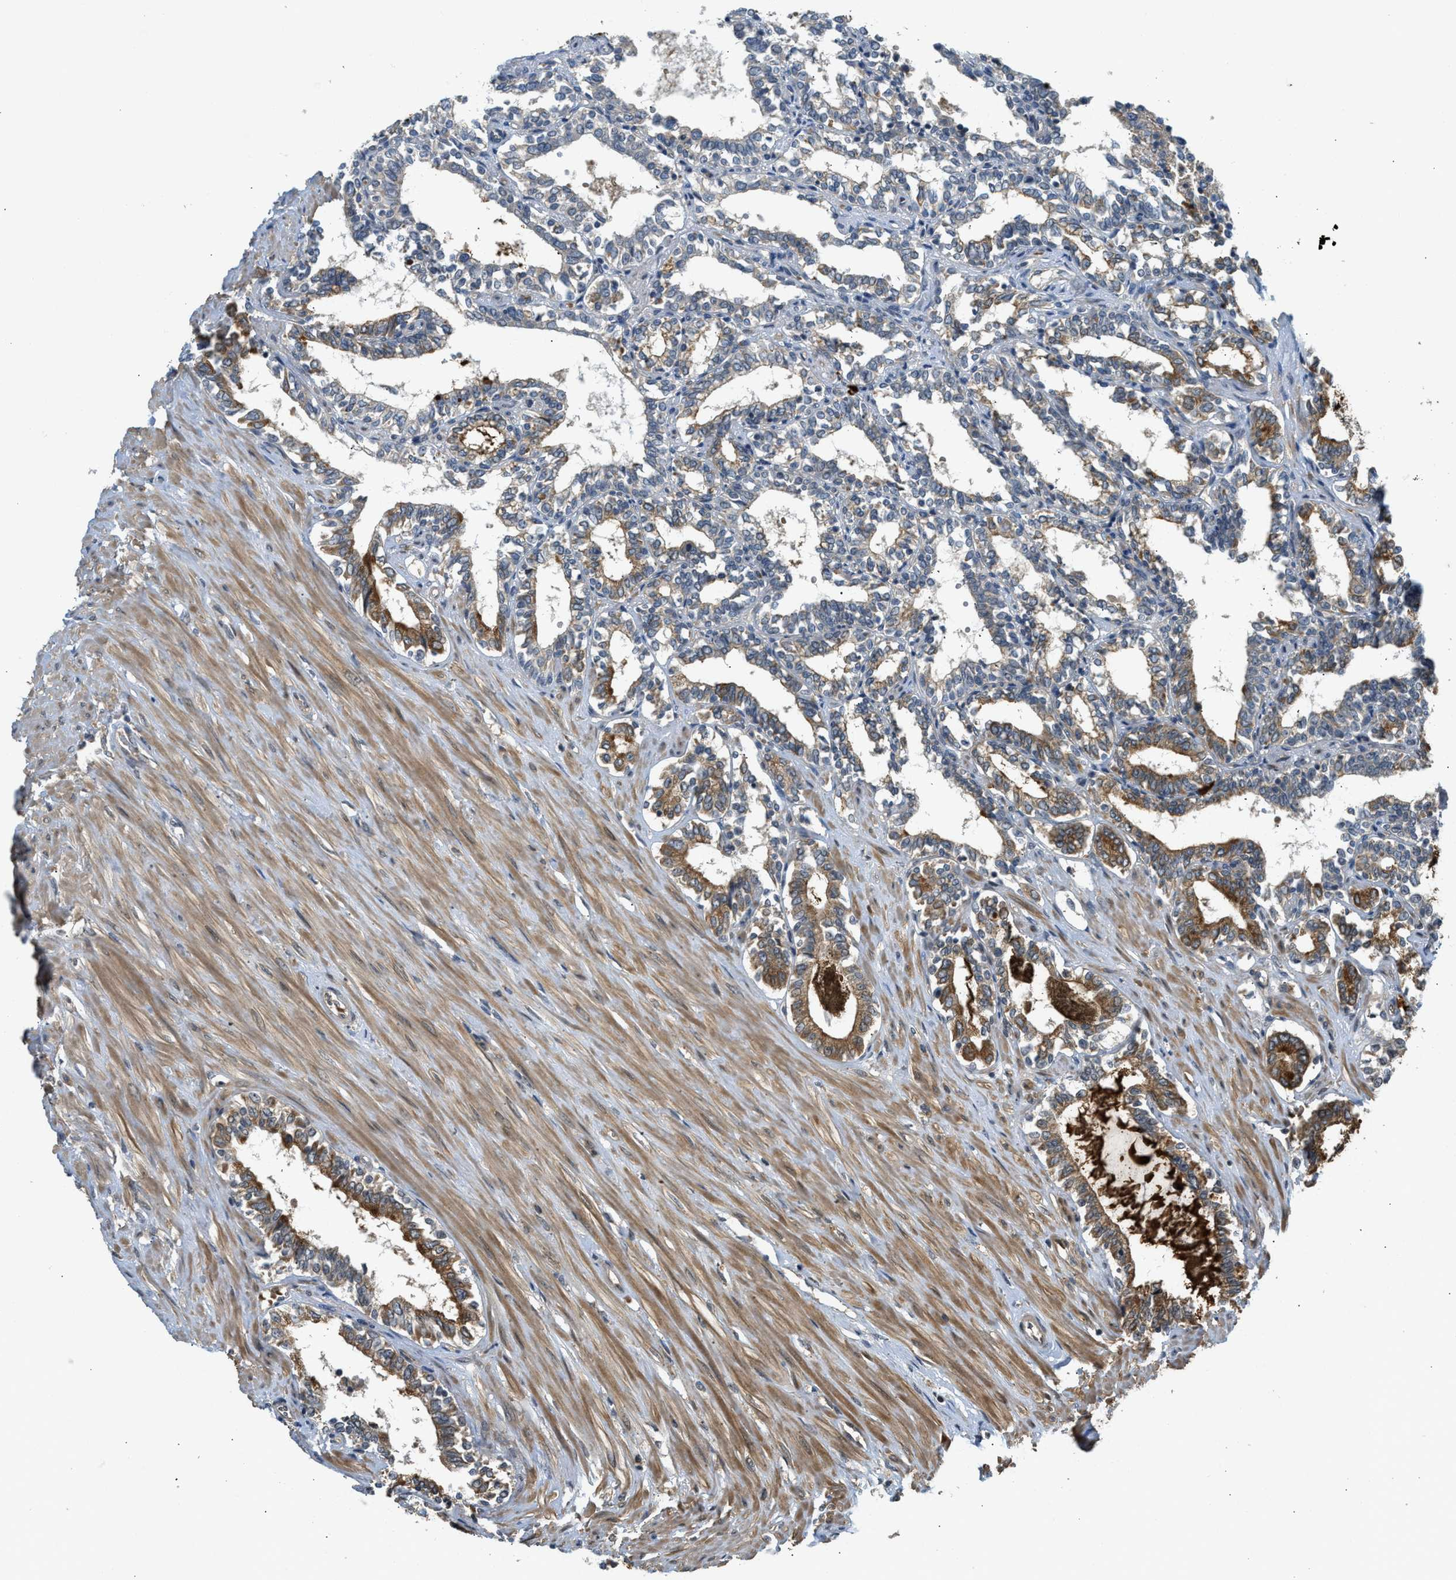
{"staining": {"intensity": "strong", "quantity": ">75%", "location": "cytoplasmic/membranous"}, "tissue": "seminal vesicle", "cell_type": "Glandular cells", "image_type": "normal", "snomed": [{"axis": "morphology", "description": "Normal tissue, NOS"}, {"axis": "morphology", "description": "Adenocarcinoma, High grade"}, {"axis": "topography", "description": "Prostate"}, {"axis": "topography", "description": "Seminal veicle"}], "caption": "Immunohistochemical staining of normal seminal vesicle demonstrates strong cytoplasmic/membranous protein positivity in approximately >75% of glandular cells.", "gene": "ADCY8", "patient": {"sex": "male", "age": 55}}